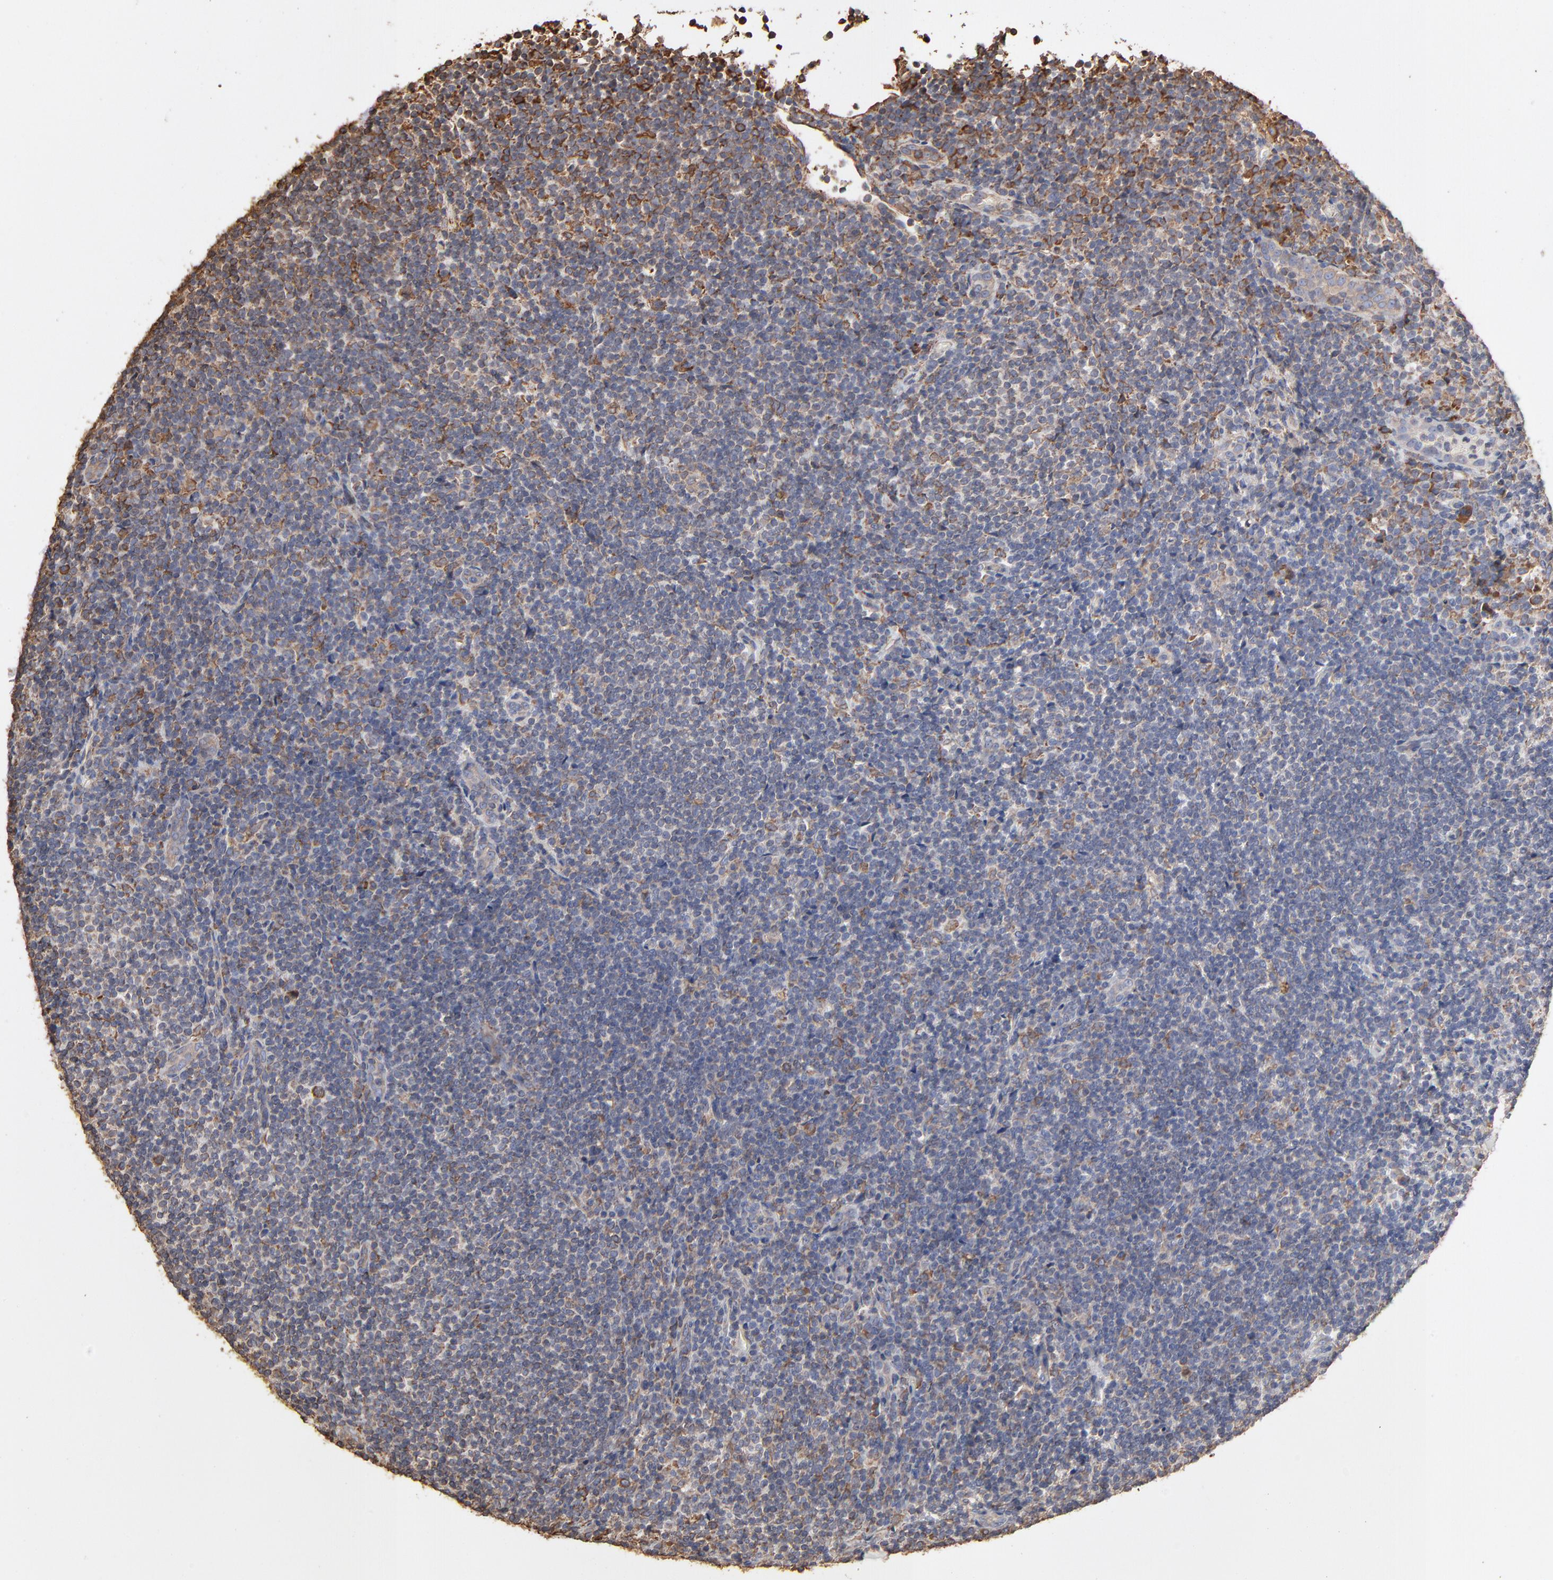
{"staining": {"intensity": "weak", "quantity": "<25%", "location": "cytoplasmic/membranous"}, "tissue": "lymphoma", "cell_type": "Tumor cells", "image_type": "cancer", "snomed": [{"axis": "morphology", "description": "Malignant lymphoma, non-Hodgkin's type, Low grade"}, {"axis": "topography", "description": "Lymph node"}], "caption": "Tumor cells show no significant protein expression in malignant lymphoma, non-Hodgkin's type (low-grade).", "gene": "PDIA3", "patient": {"sex": "female", "age": 76}}